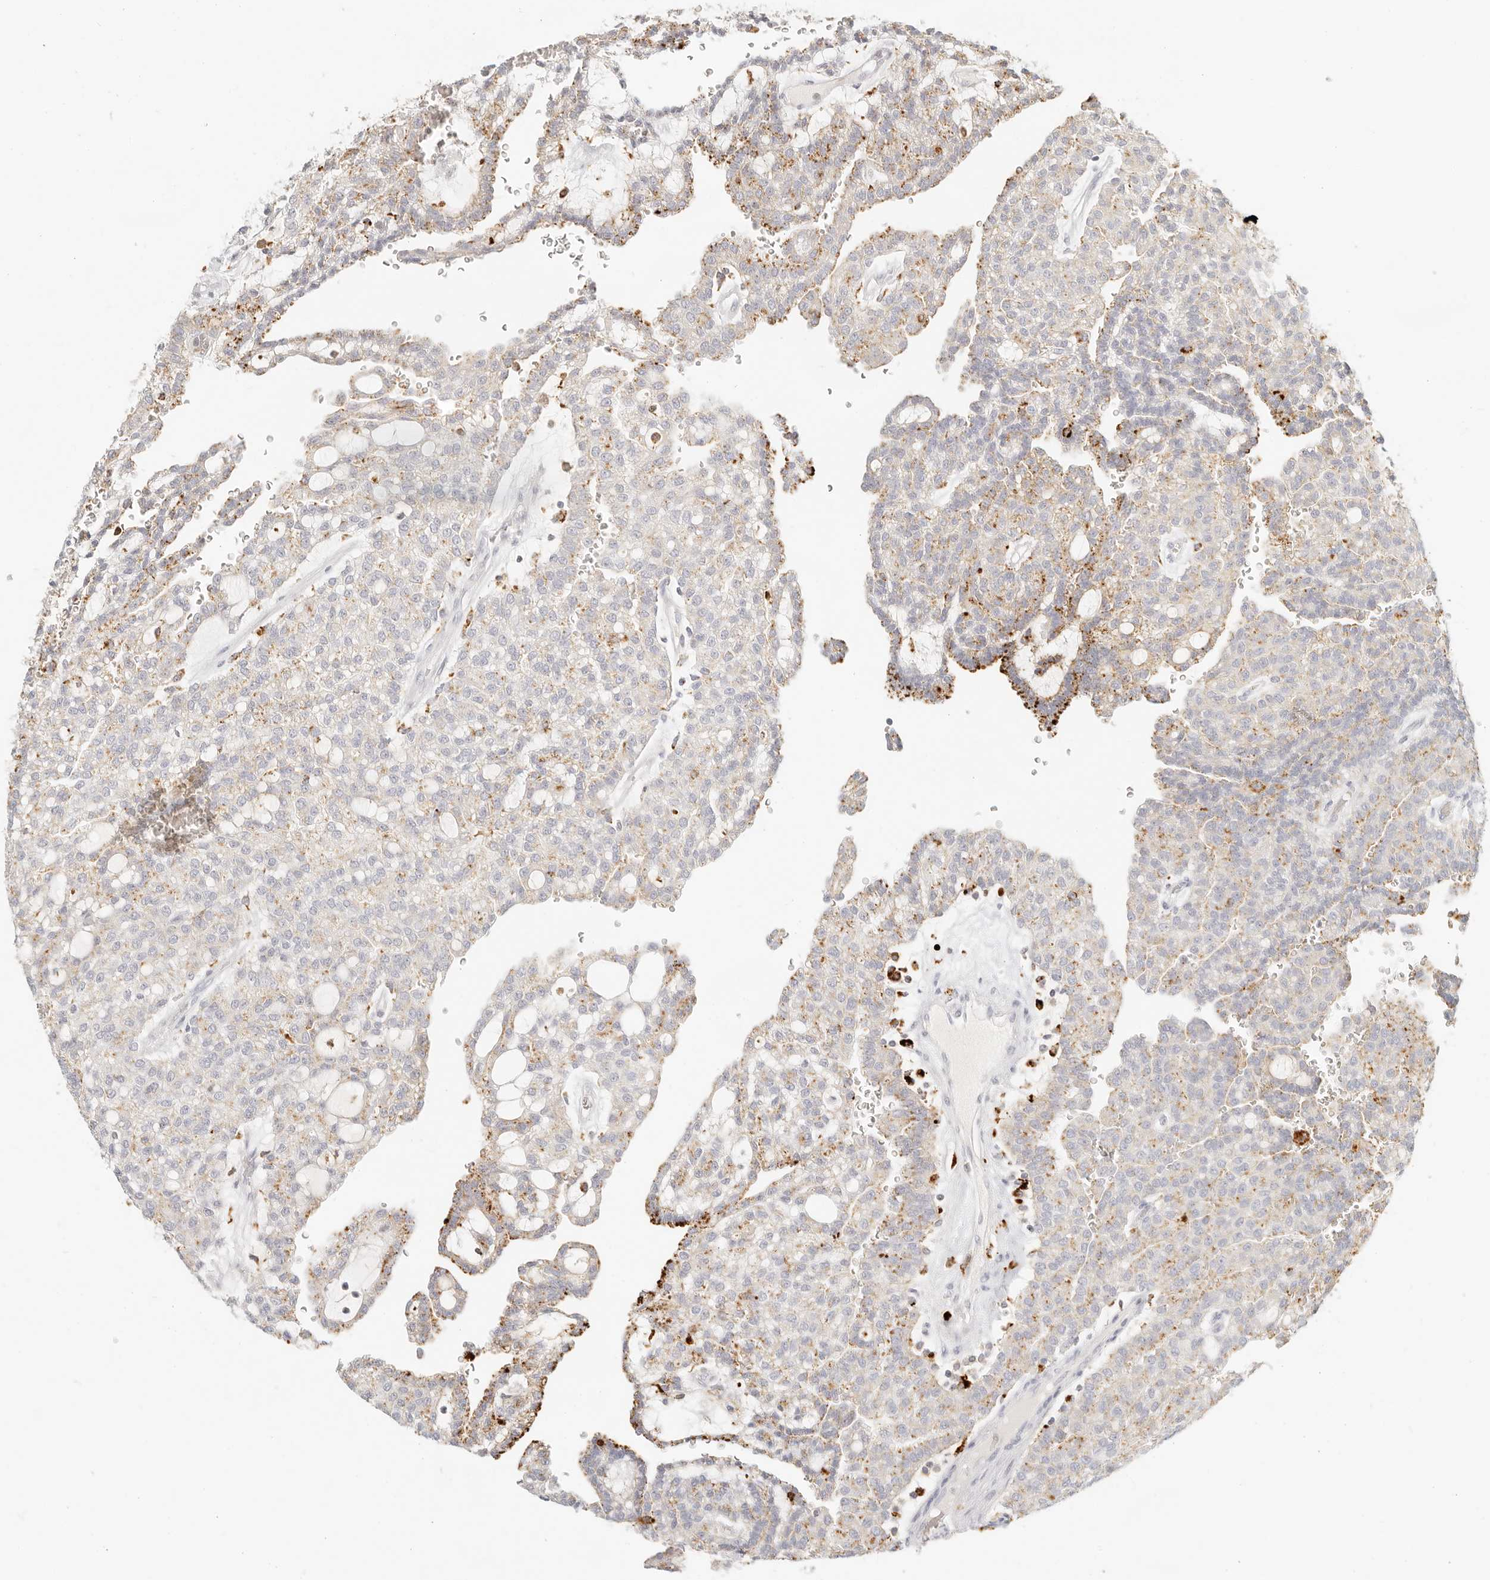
{"staining": {"intensity": "moderate", "quantity": "25%-75%", "location": "cytoplasmic/membranous"}, "tissue": "renal cancer", "cell_type": "Tumor cells", "image_type": "cancer", "snomed": [{"axis": "morphology", "description": "Adenocarcinoma, NOS"}, {"axis": "topography", "description": "Kidney"}], "caption": "Protein staining displays moderate cytoplasmic/membranous positivity in about 25%-75% of tumor cells in renal adenocarcinoma. (Brightfield microscopy of DAB IHC at high magnification).", "gene": "RNASET2", "patient": {"sex": "male", "age": 63}}